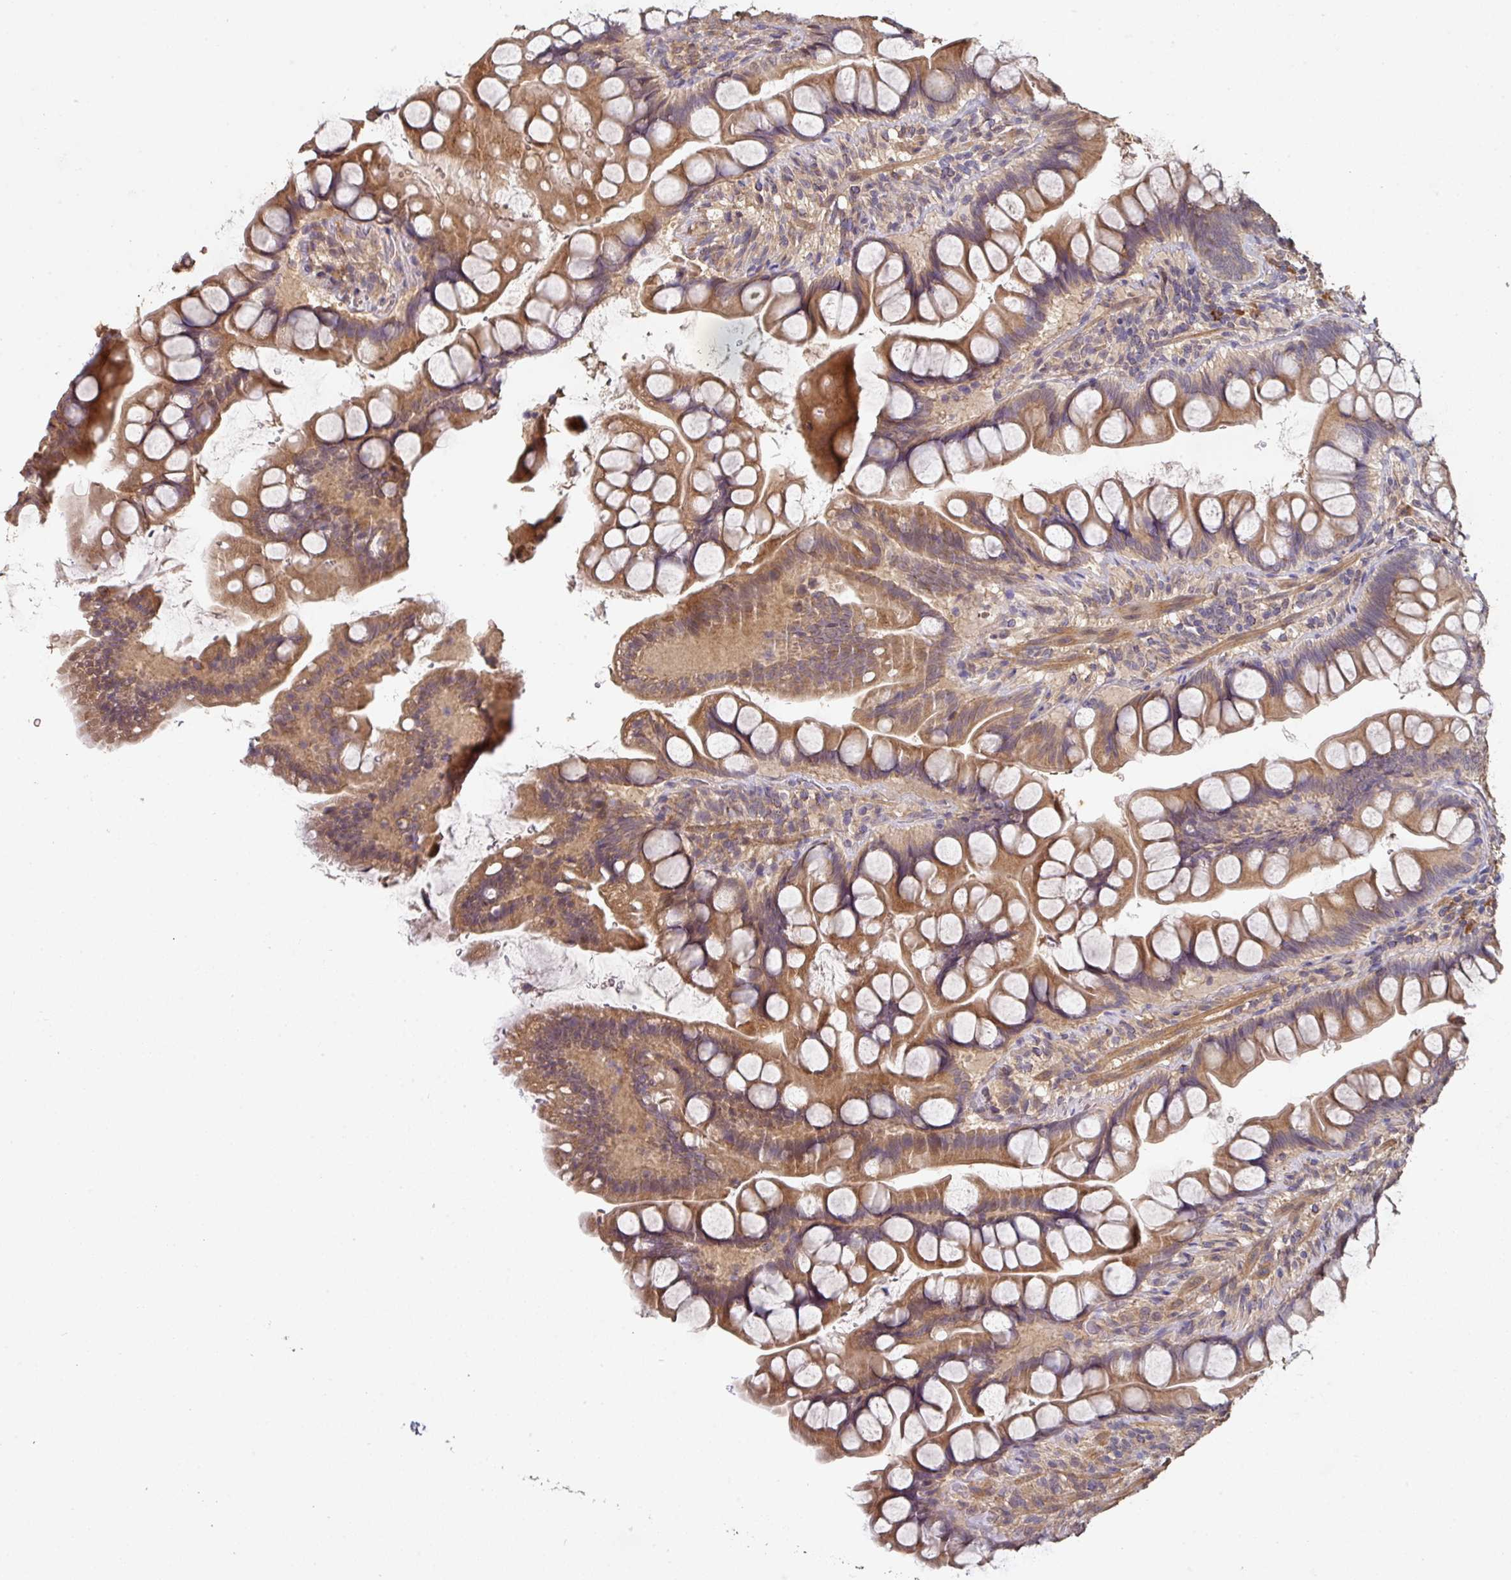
{"staining": {"intensity": "moderate", "quantity": ">75%", "location": "cytoplasmic/membranous"}, "tissue": "small intestine", "cell_type": "Glandular cells", "image_type": "normal", "snomed": [{"axis": "morphology", "description": "Normal tissue, NOS"}, {"axis": "topography", "description": "Small intestine"}], "caption": "Normal small intestine shows moderate cytoplasmic/membranous positivity in about >75% of glandular cells, visualized by immunohistochemistry.", "gene": "ACVR2B", "patient": {"sex": "male", "age": 70}}